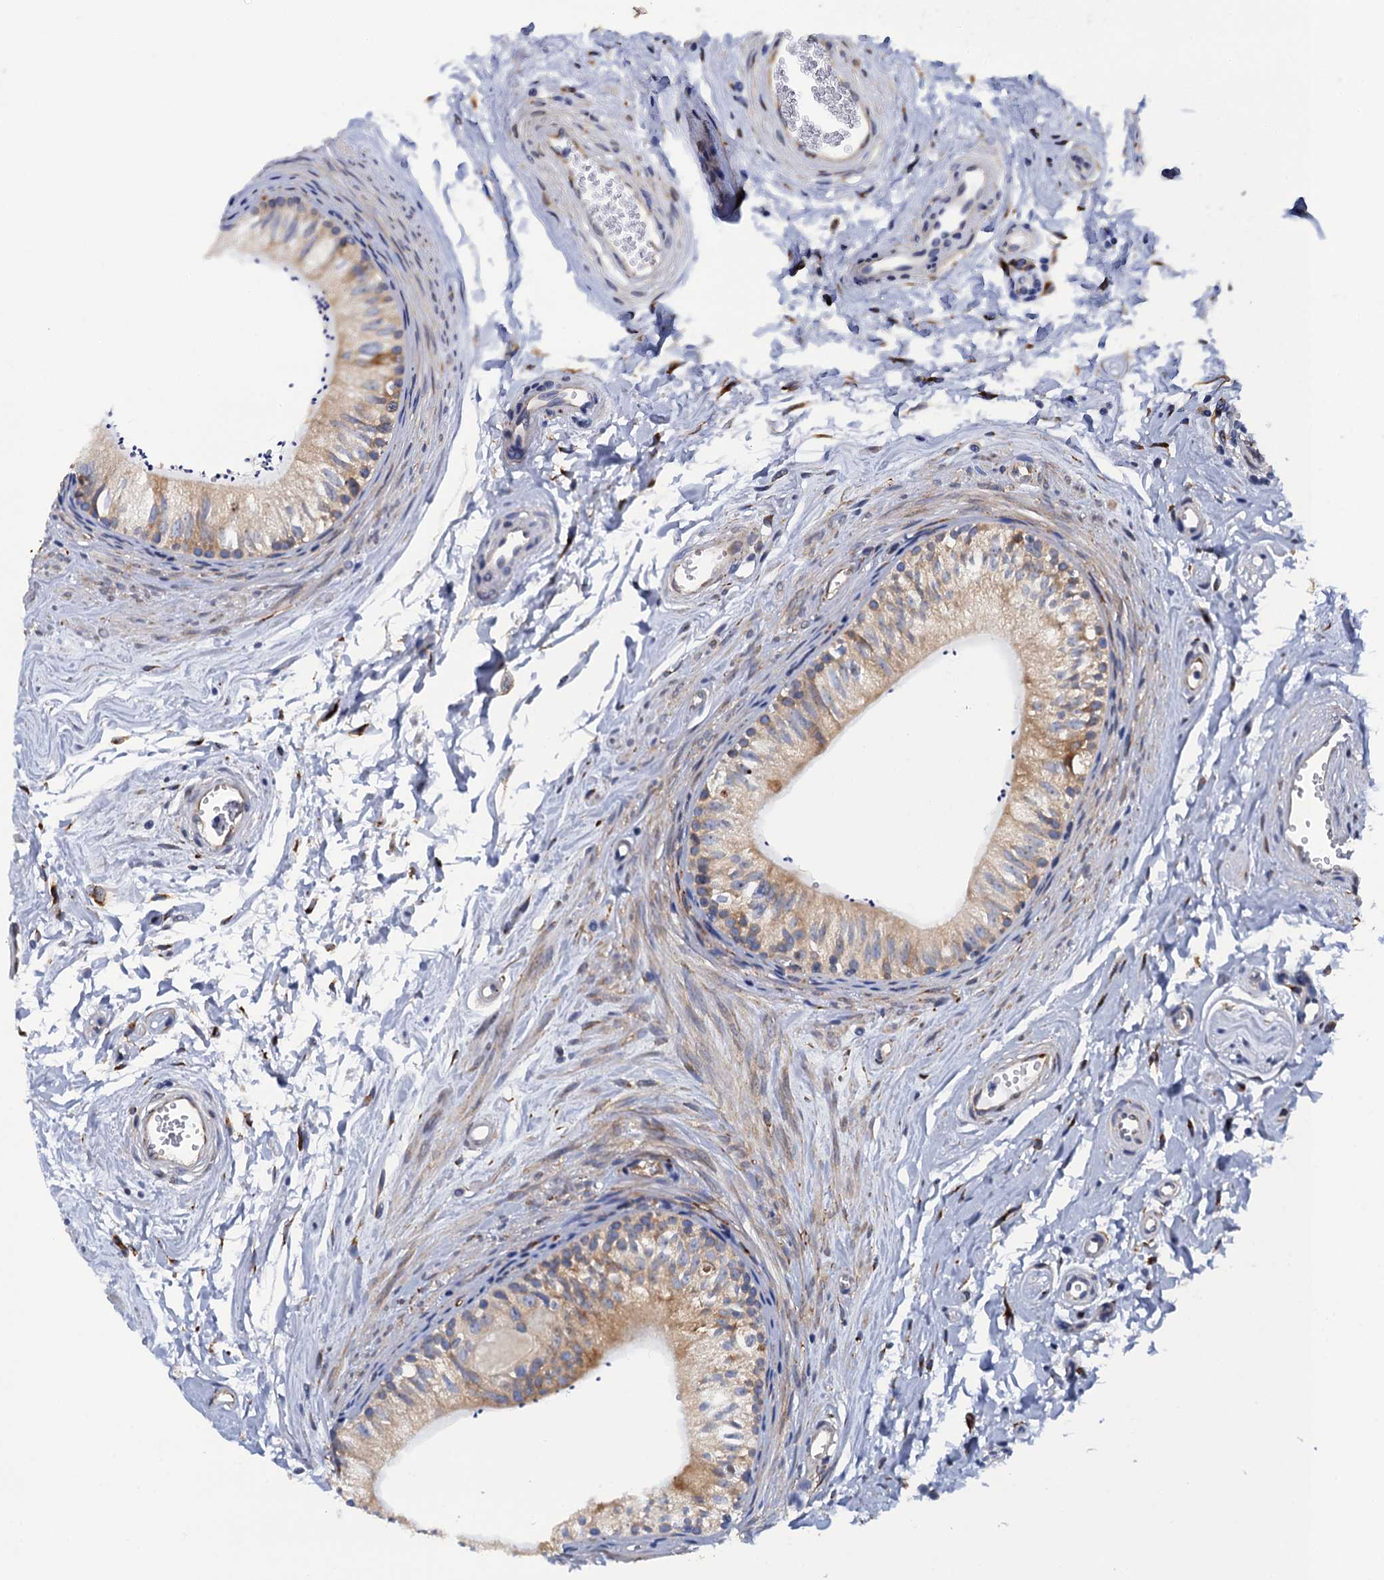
{"staining": {"intensity": "moderate", "quantity": "25%-75%", "location": "cytoplasmic/membranous"}, "tissue": "epididymis", "cell_type": "Glandular cells", "image_type": "normal", "snomed": [{"axis": "morphology", "description": "Normal tissue, NOS"}, {"axis": "topography", "description": "Epididymis"}], "caption": "High-power microscopy captured an immunohistochemistry image of benign epididymis, revealing moderate cytoplasmic/membranous expression in approximately 25%-75% of glandular cells.", "gene": "POGLUT3", "patient": {"sex": "male", "age": 56}}